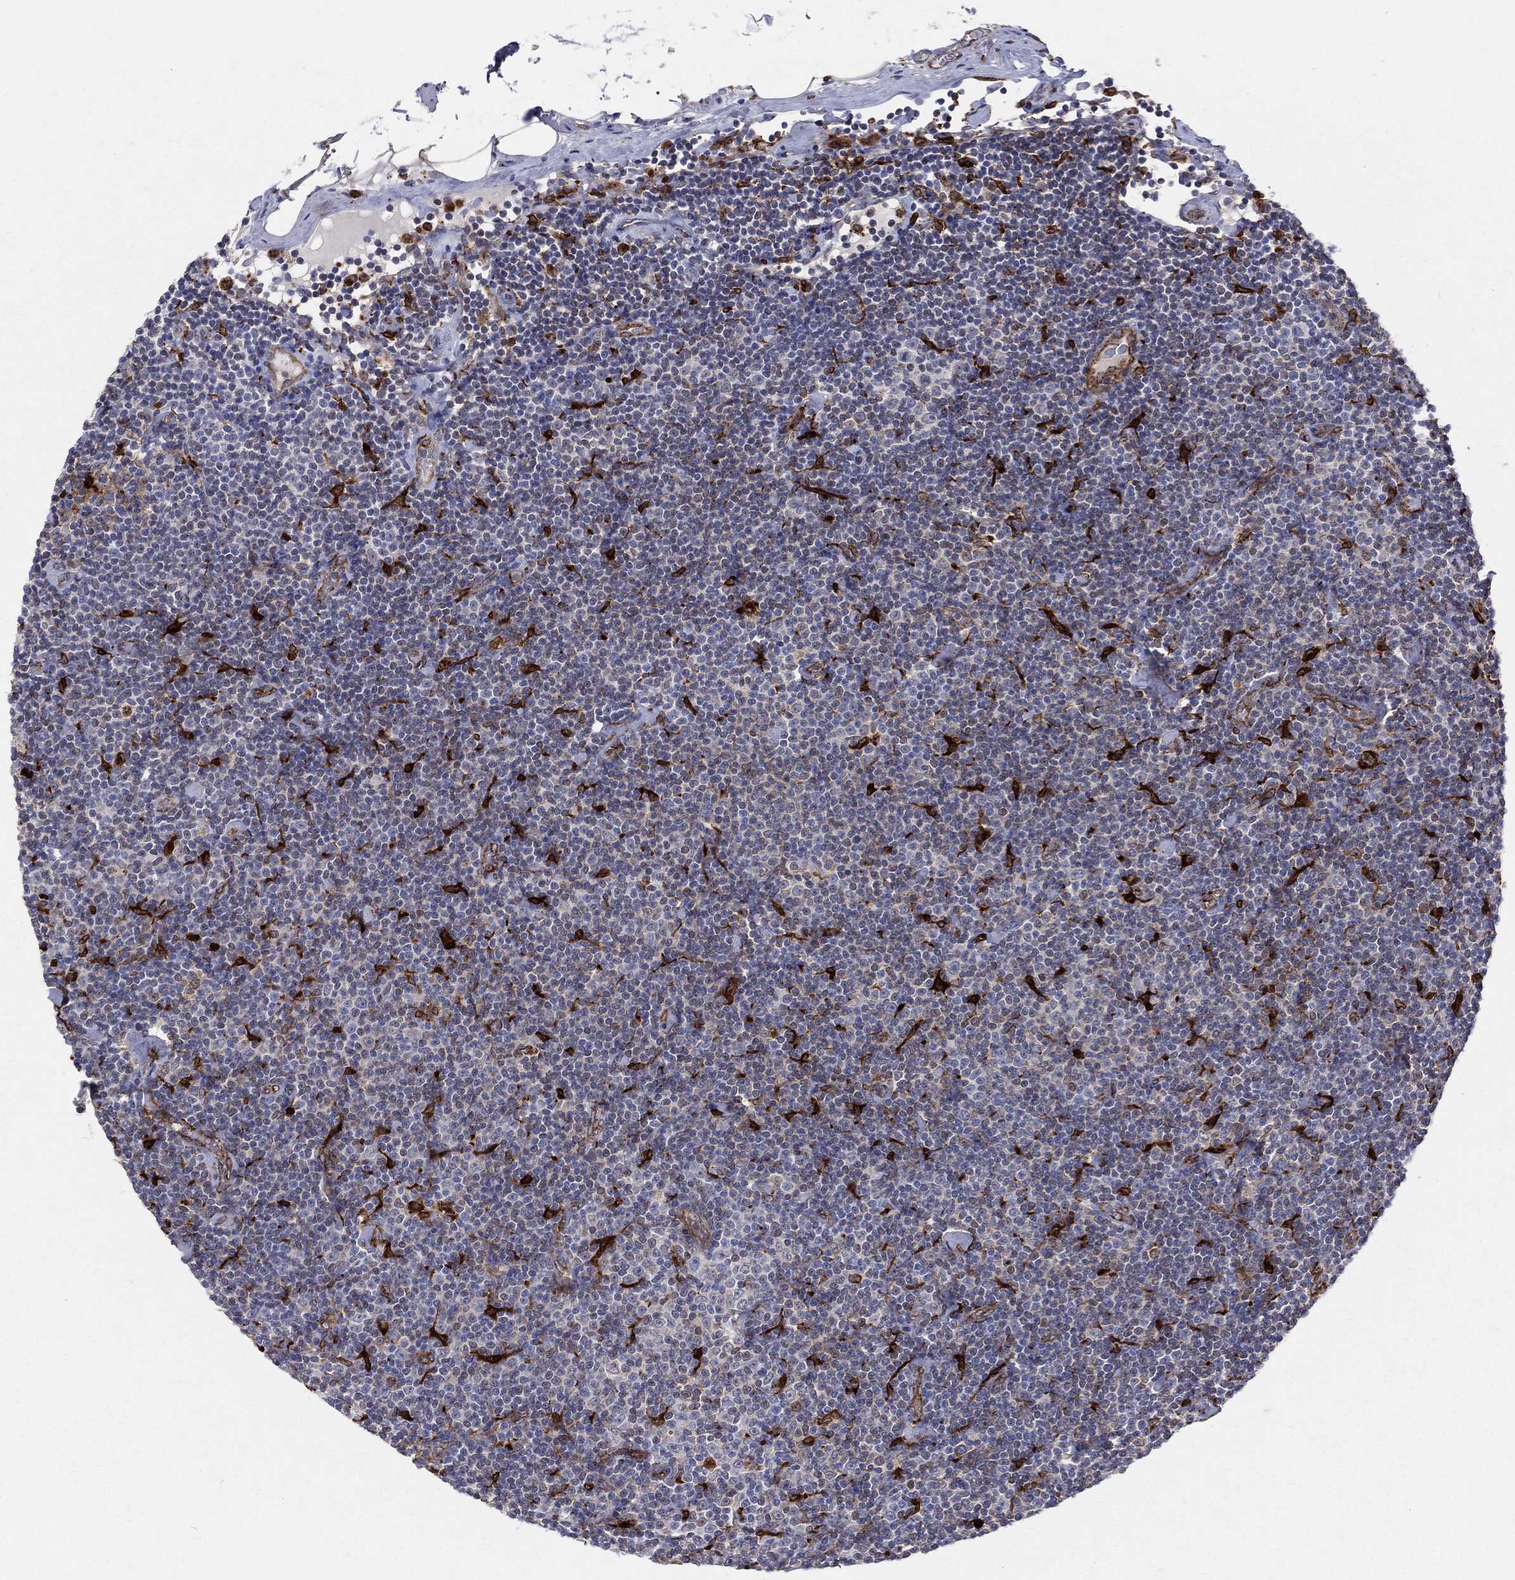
{"staining": {"intensity": "strong", "quantity": "<25%", "location": "cytoplasmic/membranous"}, "tissue": "lymphoma", "cell_type": "Tumor cells", "image_type": "cancer", "snomed": [{"axis": "morphology", "description": "Malignant lymphoma, non-Hodgkin's type, Low grade"}, {"axis": "topography", "description": "Lymph node"}], "caption": "Protein staining shows strong cytoplasmic/membranous expression in approximately <25% of tumor cells in lymphoma.", "gene": "CD74", "patient": {"sex": "male", "age": 81}}